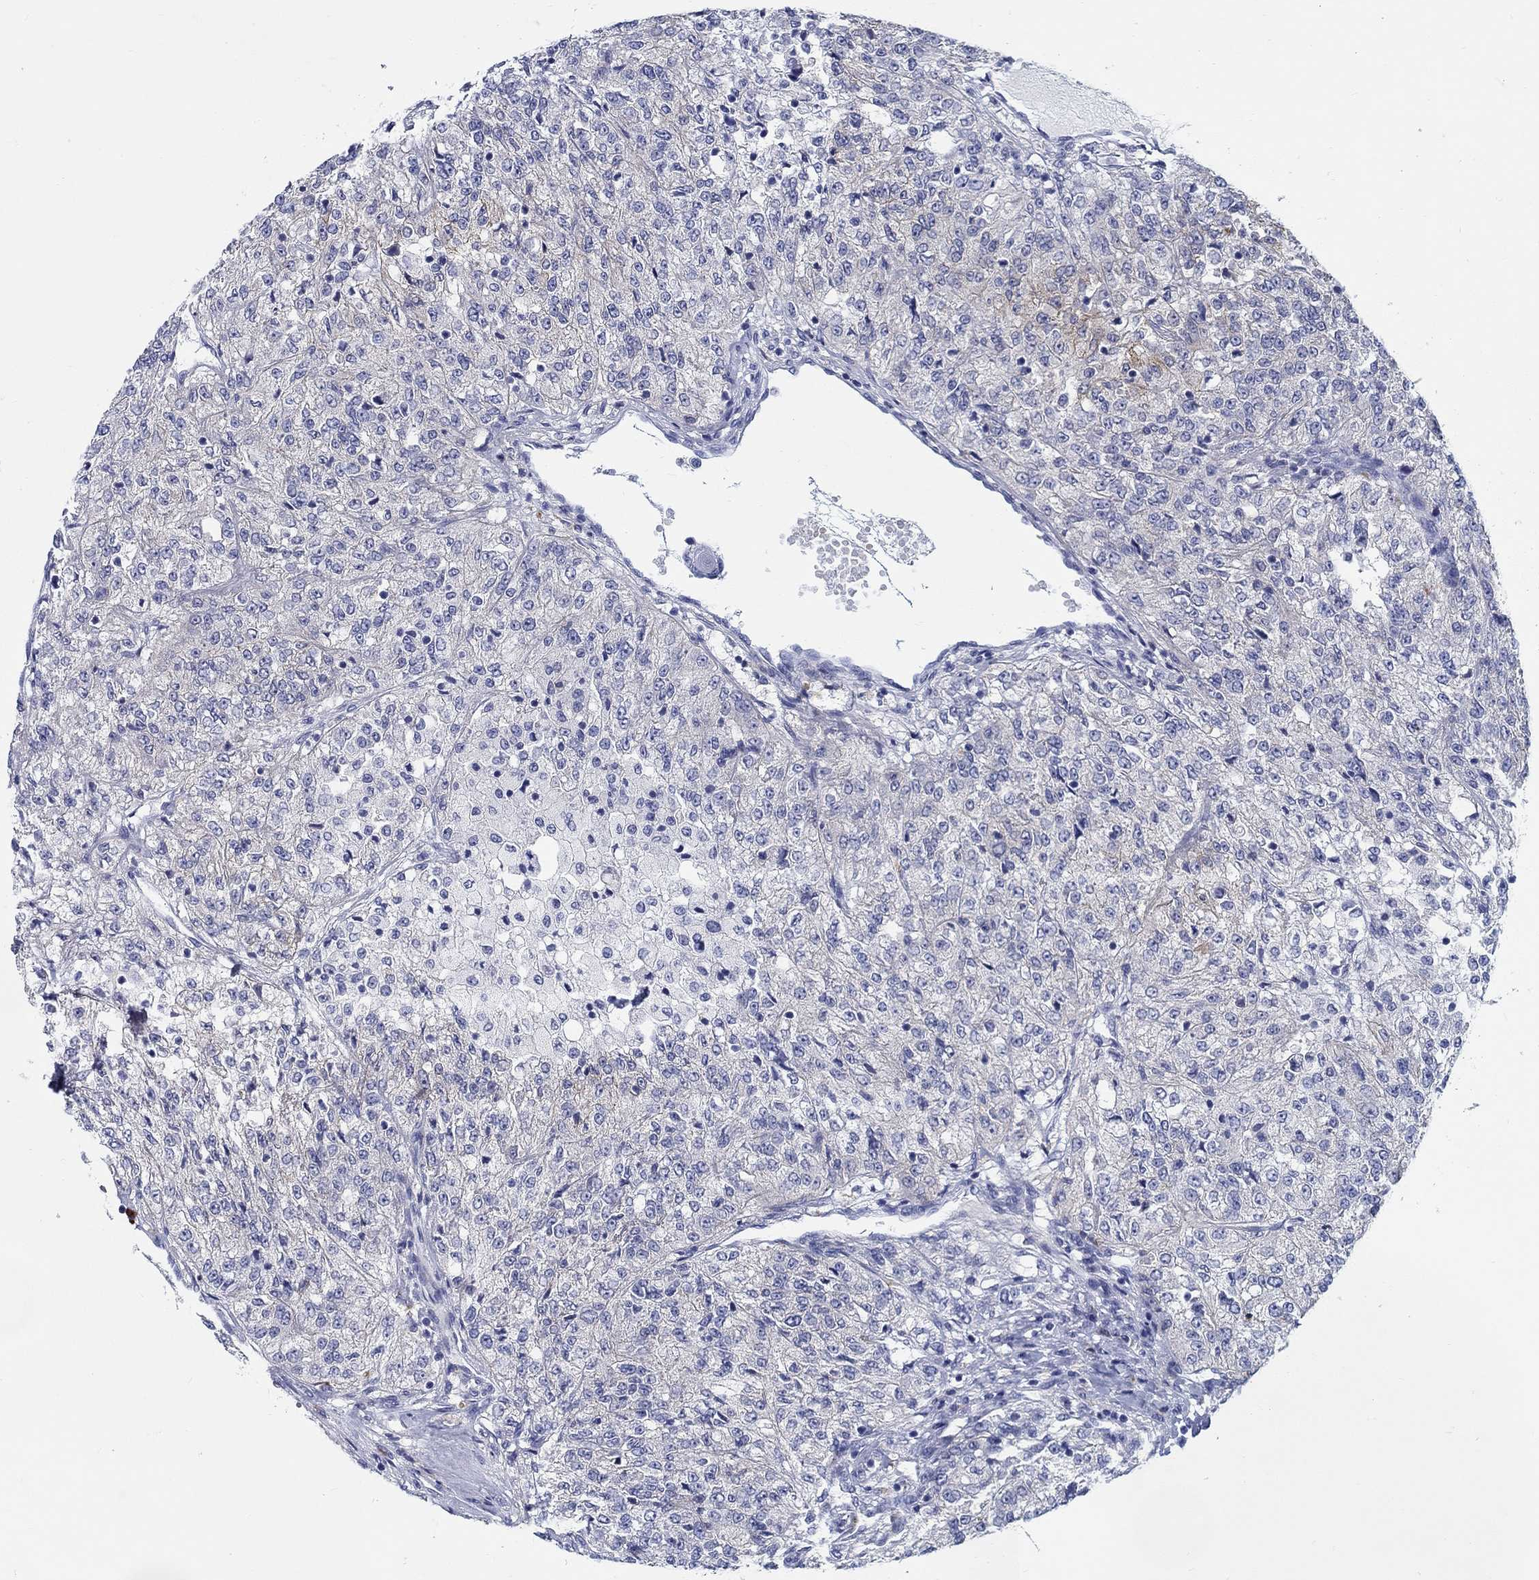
{"staining": {"intensity": "negative", "quantity": "none", "location": "none"}, "tissue": "renal cancer", "cell_type": "Tumor cells", "image_type": "cancer", "snomed": [{"axis": "morphology", "description": "Adenocarcinoma, NOS"}, {"axis": "topography", "description": "Kidney"}], "caption": "High power microscopy micrograph of an IHC micrograph of renal cancer, revealing no significant staining in tumor cells. (Stains: DAB (3,3'-diaminobenzidine) IHC with hematoxylin counter stain, Microscopy: brightfield microscopy at high magnification).", "gene": "RAP1GAP", "patient": {"sex": "female", "age": 63}}